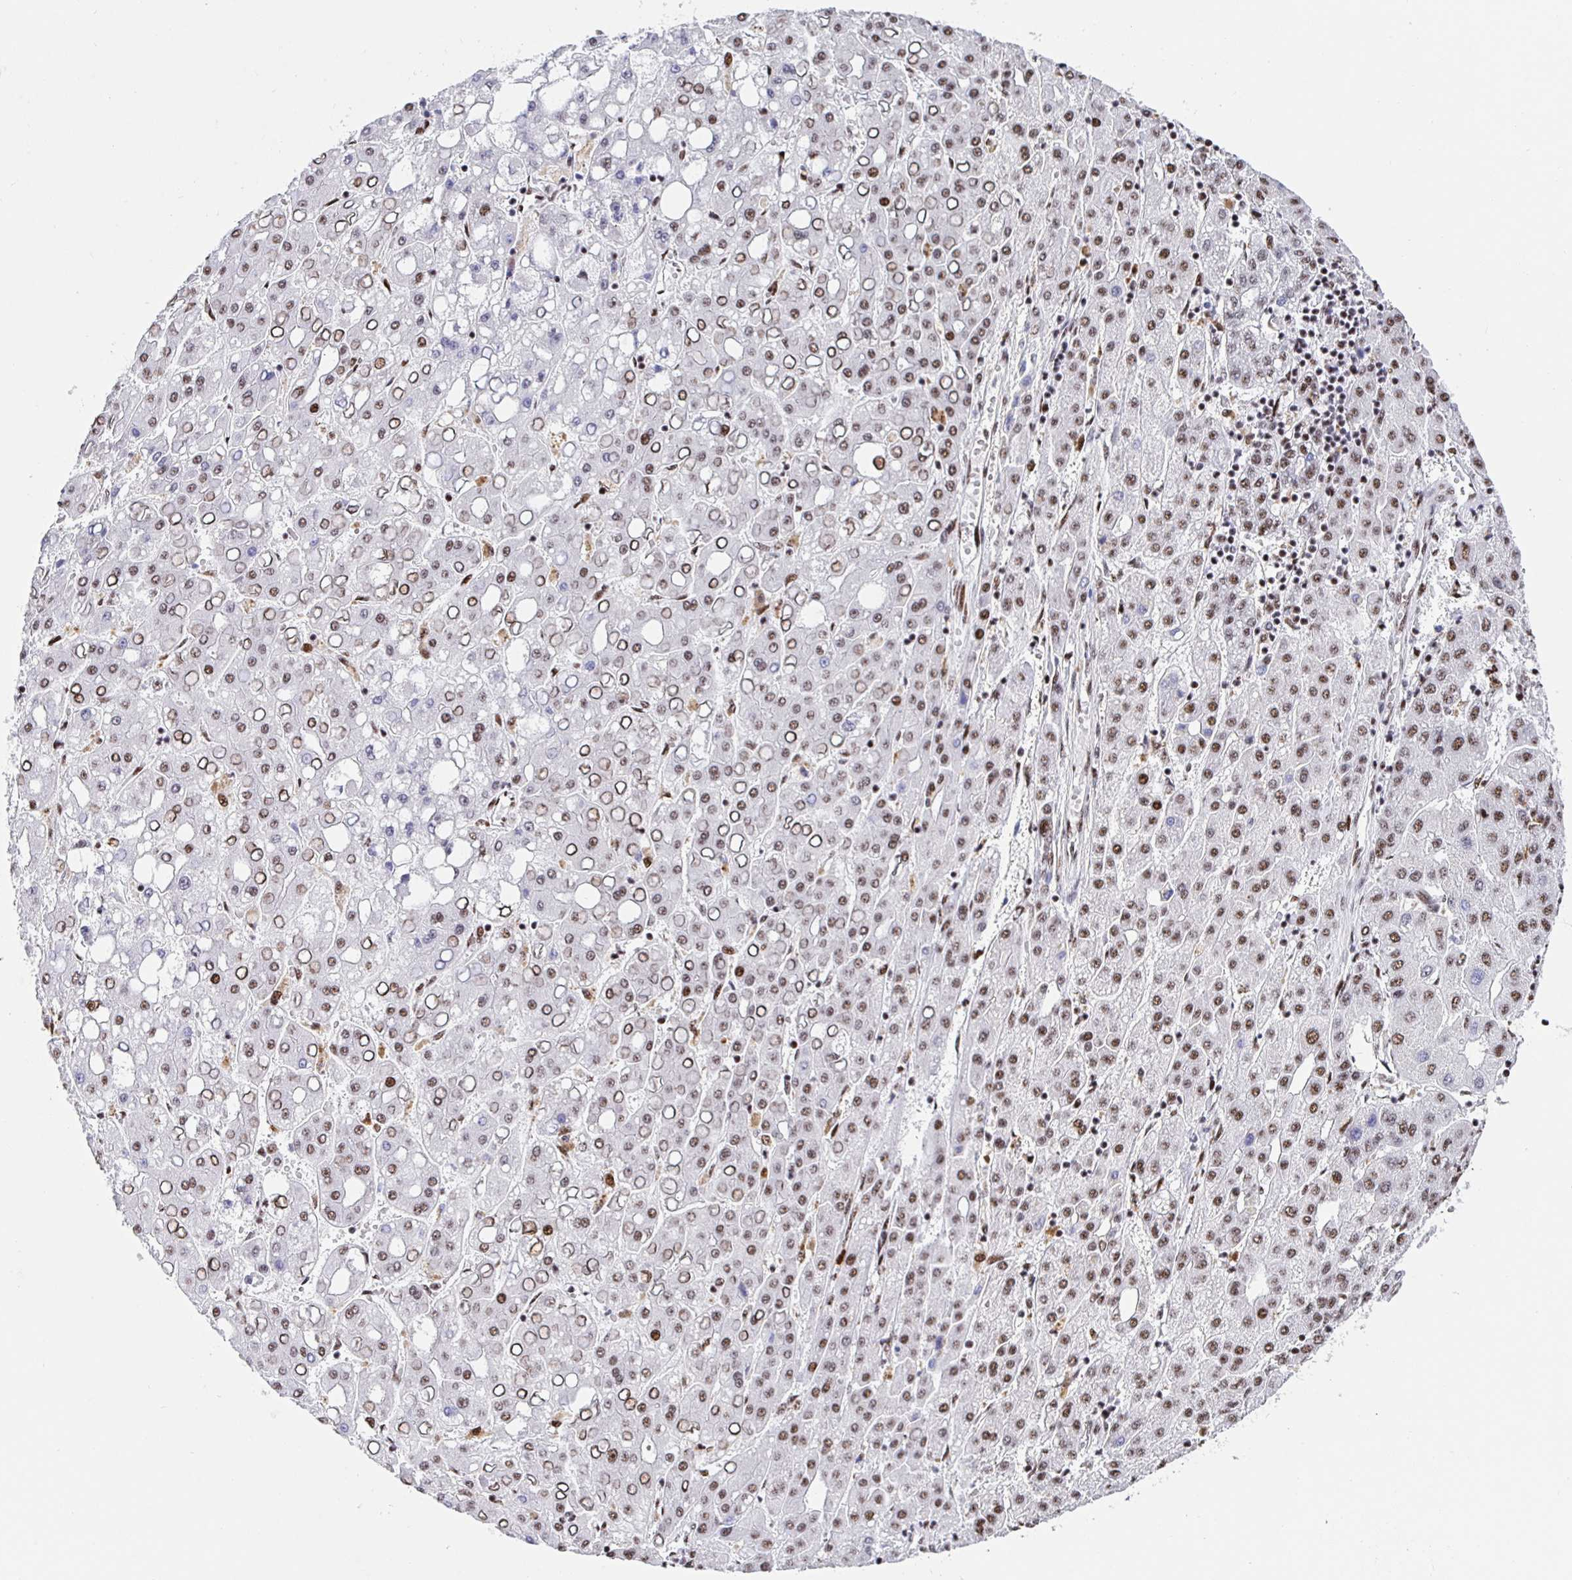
{"staining": {"intensity": "moderate", "quantity": "25%-75%", "location": "nuclear"}, "tissue": "liver cancer", "cell_type": "Tumor cells", "image_type": "cancer", "snomed": [{"axis": "morphology", "description": "Carcinoma, Hepatocellular, NOS"}, {"axis": "topography", "description": "Liver"}], "caption": "Immunohistochemistry (IHC) (DAB) staining of liver cancer (hepatocellular carcinoma) exhibits moderate nuclear protein positivity in about 25%-75% of tumor cells. (DAB (3,3'-diaminobenzidine) = brown stain, brightfield microscopy at high magnification).", "gene": "SETD5", "patient": {"sex": "male", "age": 65}}